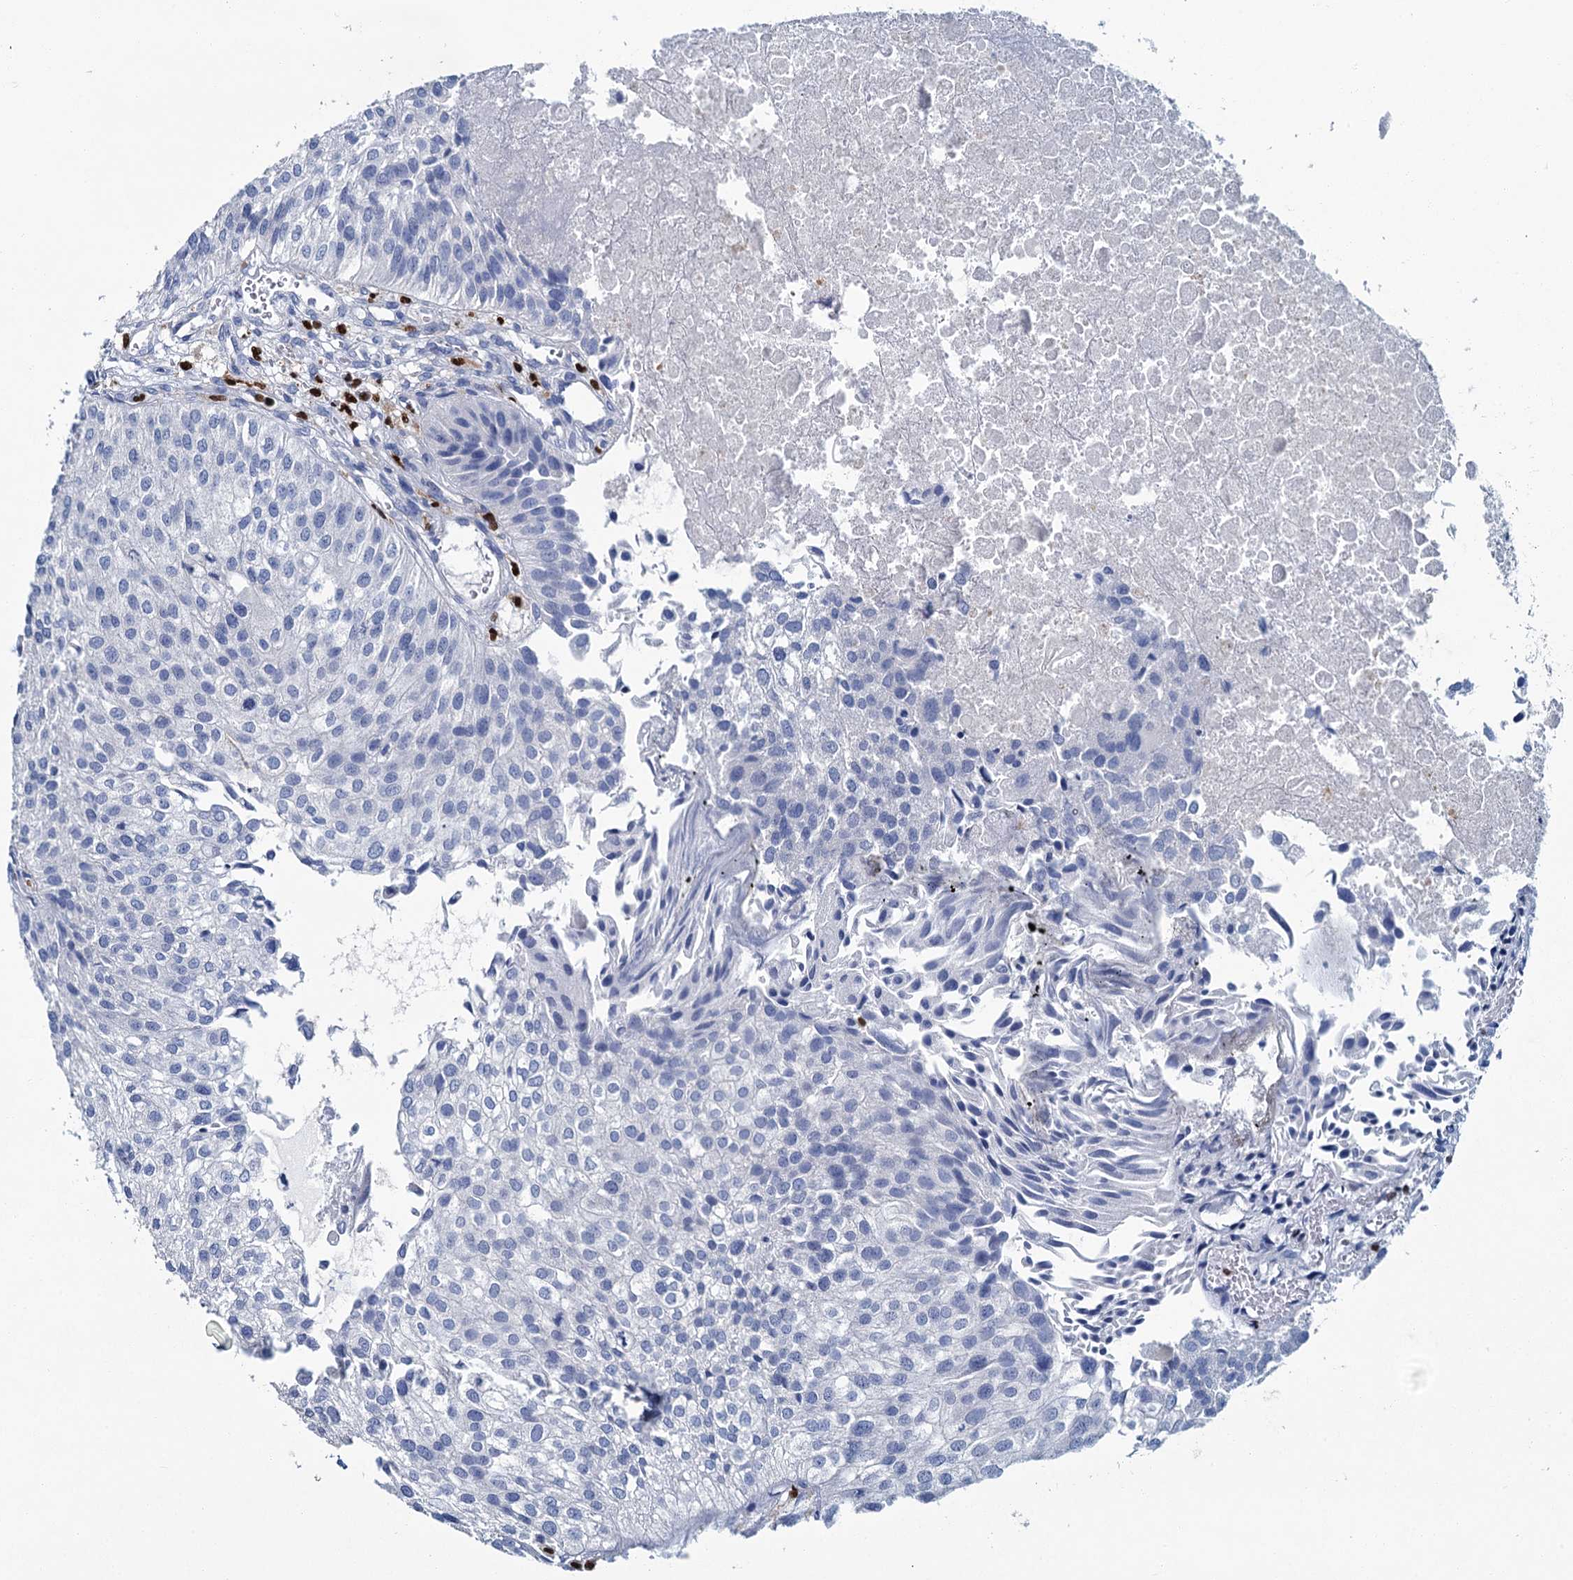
{"staining": {"intensity": "negative", "quantity": "none", "location": "none"}, "tissue": "urothelial cancer", "cell_type": "Tumor cells", "image_type": "cancer", "snomed": [{"axis": "morphology", "description": "Urothelial carcinoma, Low grade"}, {"axis": "topography", "description": "Urinary bladder"}], "caption": "Urothelial cancer was stained to show a protein in brown. There is no significant staining in tumor cells.", "gene": "CELF2", "patient": {"sex": "female", "age": 89}}